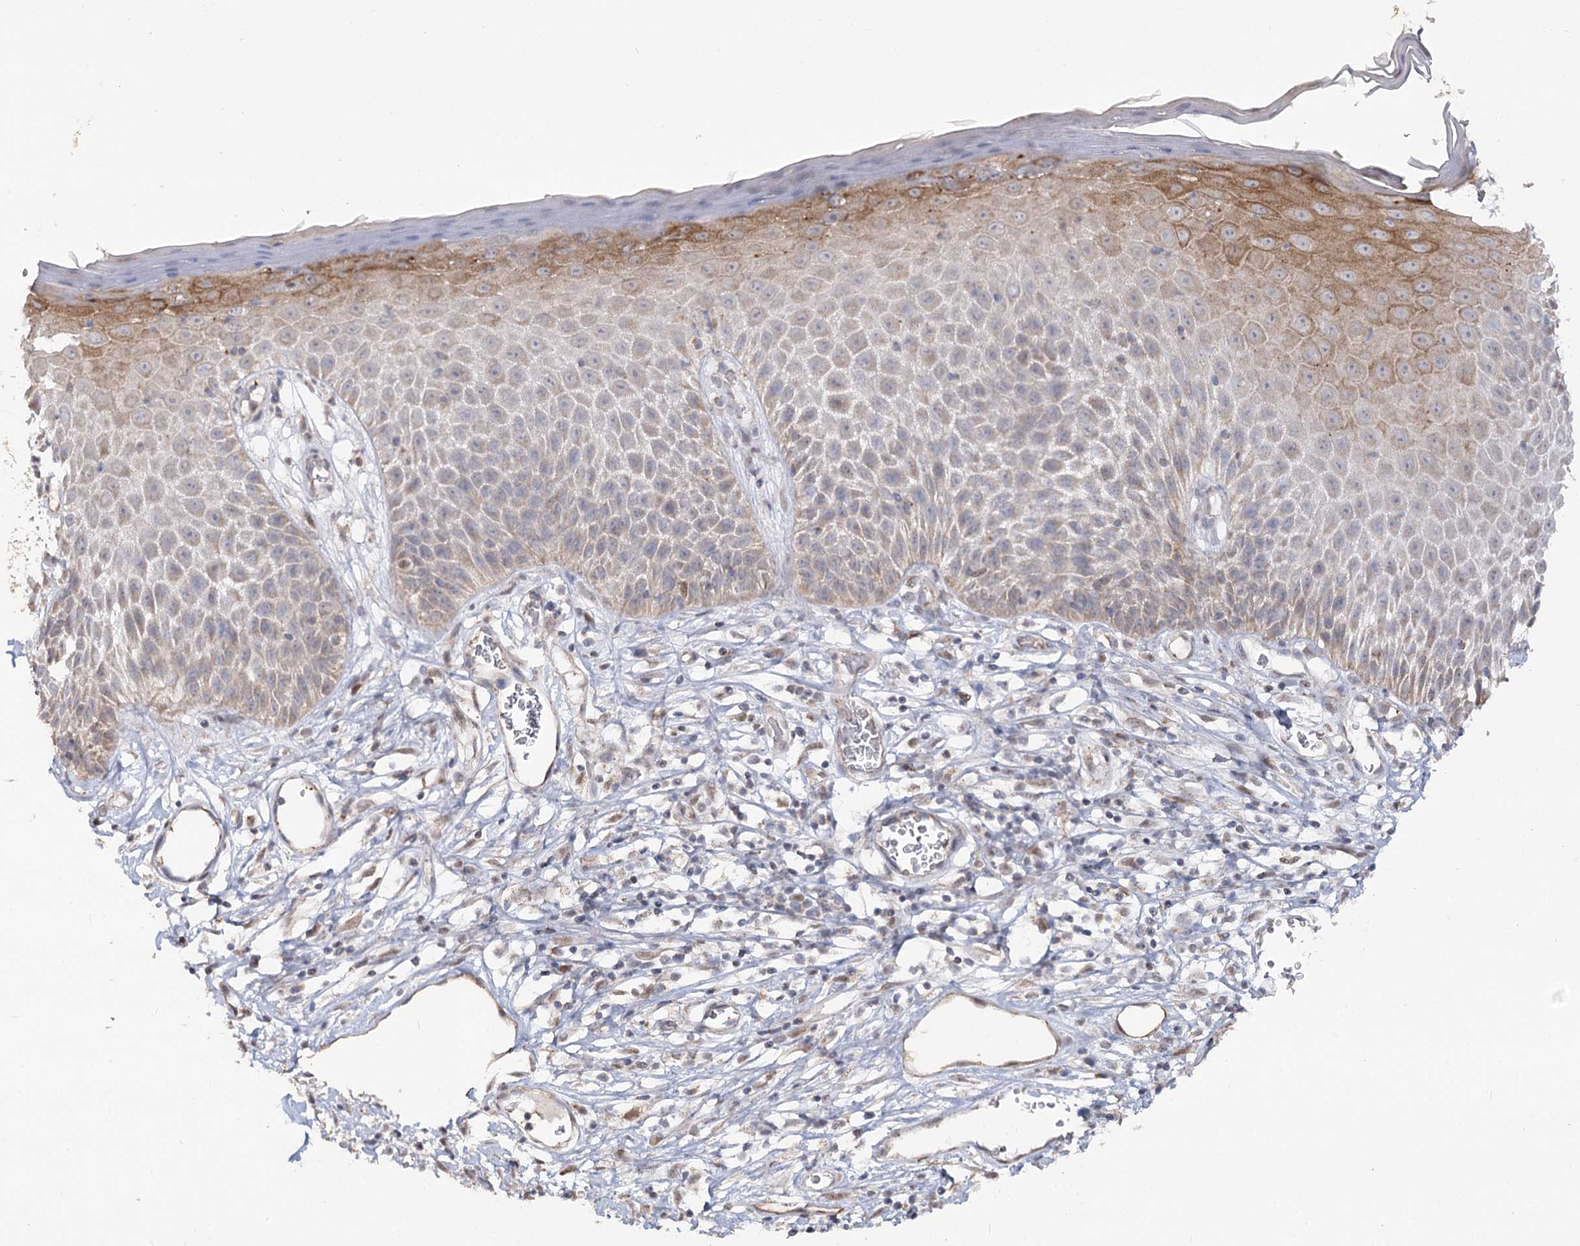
{"staining": {"intensity": "moderate", "quantity": "25%-75%", "location": "cytoplasmic/membranous"}, "tissue": "skin", "cell_type": "Epidermal cells", "image_type": "normal", "snomed": [{"axis": "morphology", "description": "Normal tissue, NOS"}, {"axis": "topography", "description": "Vulva"}], "caption": "Protein staining of unremarkable skin shows moderate cytoplasmic/membranous staining in about 25%-75% of epidermal cells.", "gene": "RUFY4", "patient": {"sex": "female", "age": 68}}